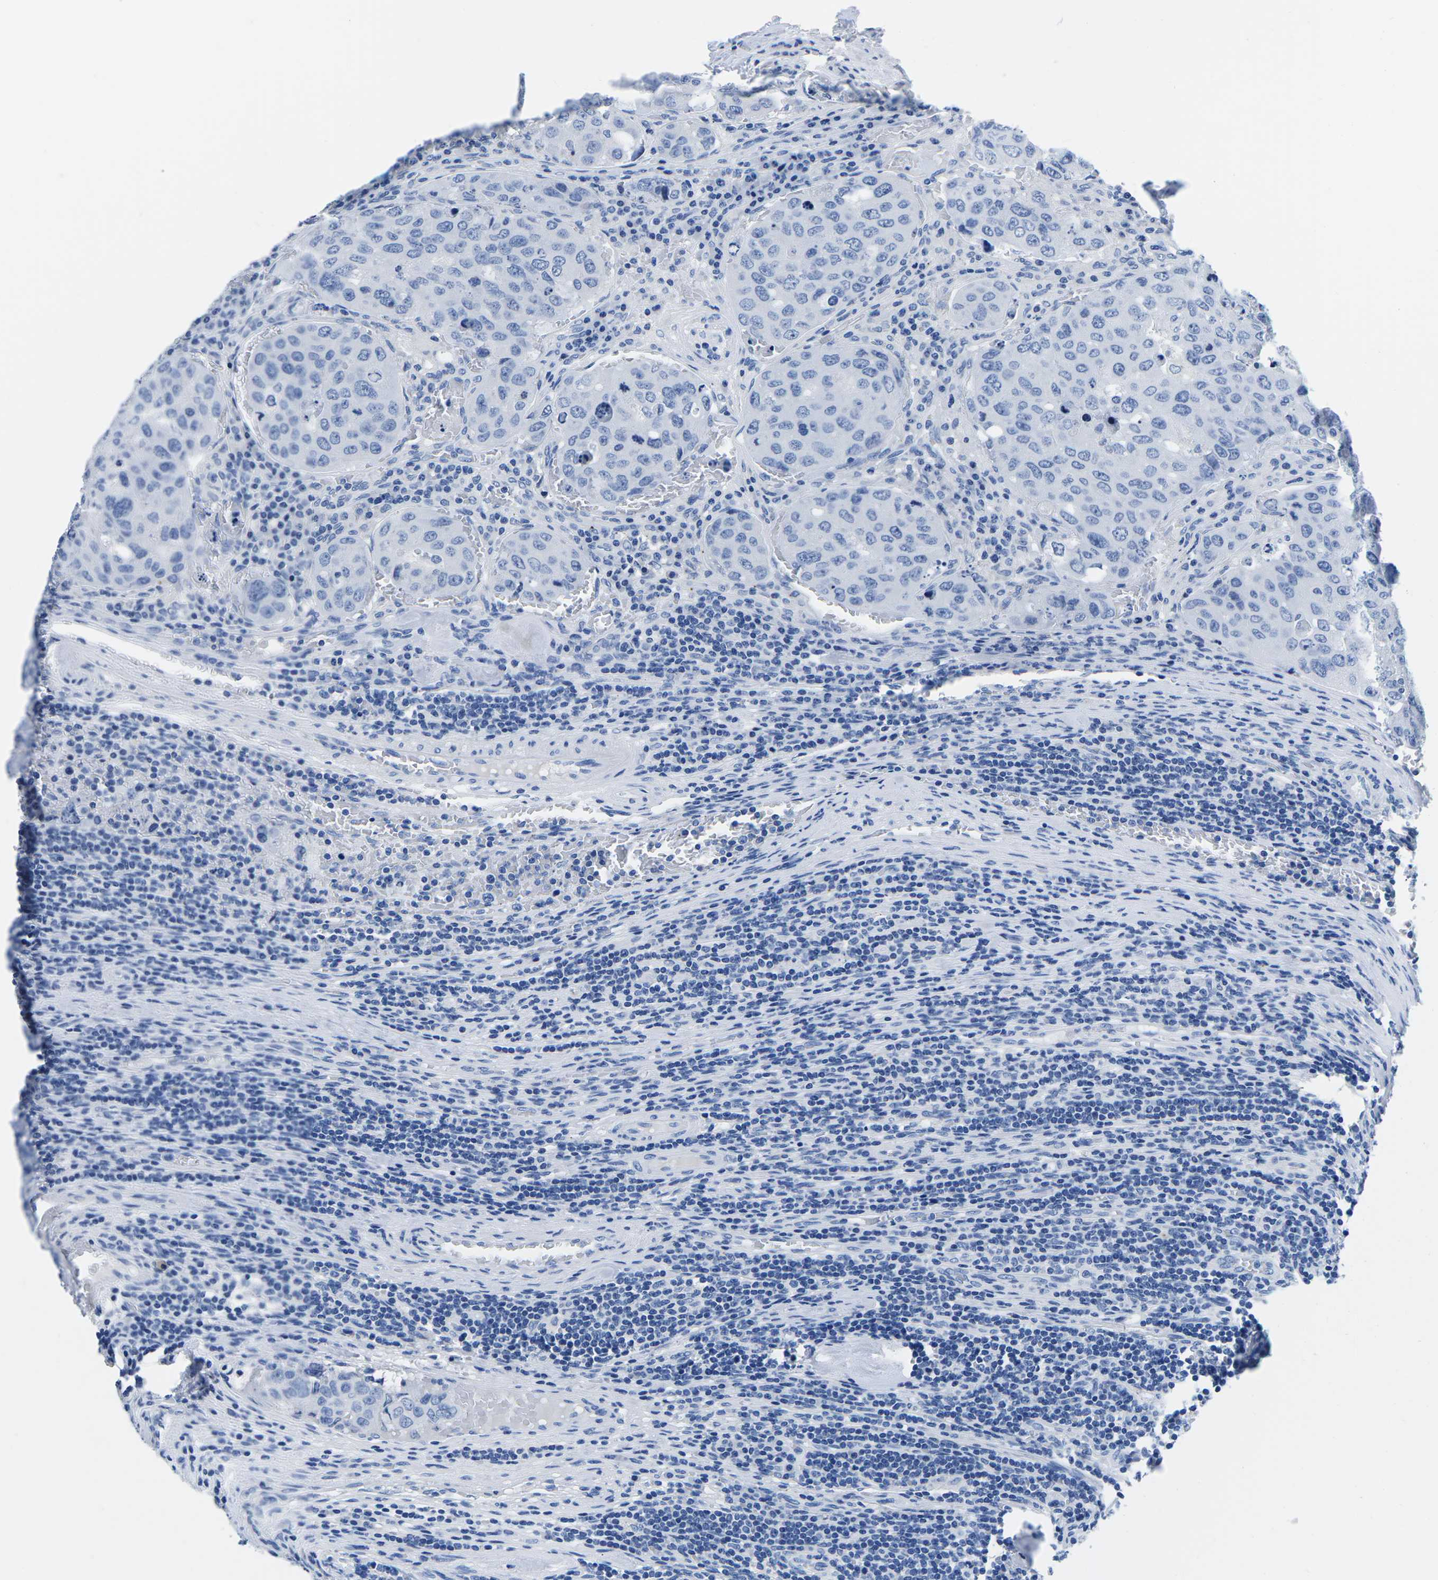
{"staining": {"intensity": "negative", "quantity": "none", "location": "none"}, "tissue": "urothelial cancer", "cell_type": "Tumor cells", "image_type": "cancer", "snomed": [{"axis": "morphology", "description": "Urothelial carcinoma, High grade"}, {"axis": "topography", "description": "Lymph node"}, {"axis": "topography", "description": "Urinary bladder"}], "caption": "Tumor cells are negative for brown protein staining in urothelial cancer.", "gene": "CYP1A2", "patient": {"sex": "male", "age": 51}}